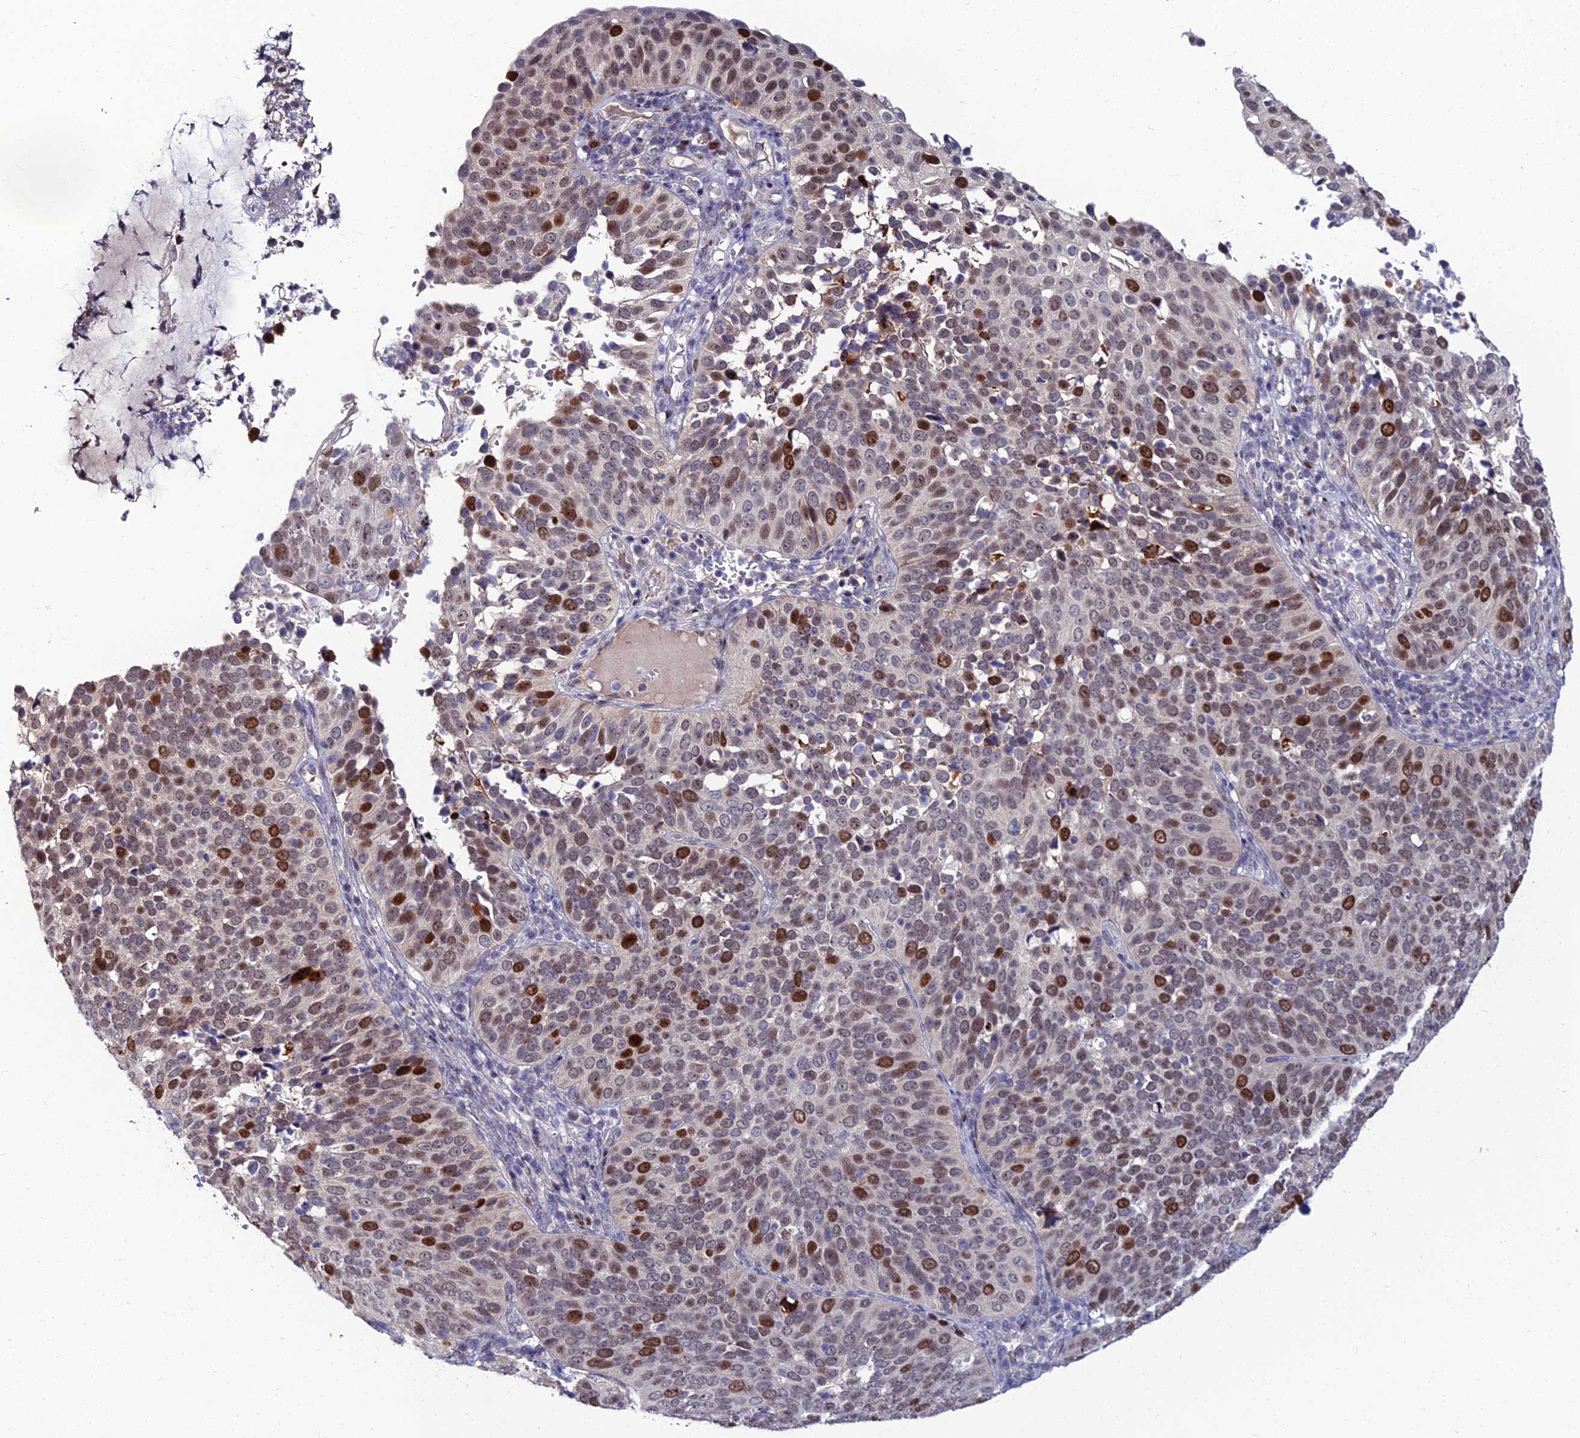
{"staining": {"intensity": "strong", "quantity": "<25%", "location": "nuclear"}, "tissue": "cervical cancer", "cell_type": "Tumor cells", "image_type": "cancer", "snomed": [{"axis": "morphology", "description": "Squamous cell carcinoma, NOS"}, {"axis": "topography", "description": "Cervix"}], "caption": "A photomicrograph of cervical cancer (squamous cell carcinoma) stained for a protein exhibits strong nuclear brown staining in tumor cells. (Brightfield microscopy of DAB IHC at high magnification).", "gene": "TAF9B", "patient": {"sex": "female", "age": 36}}